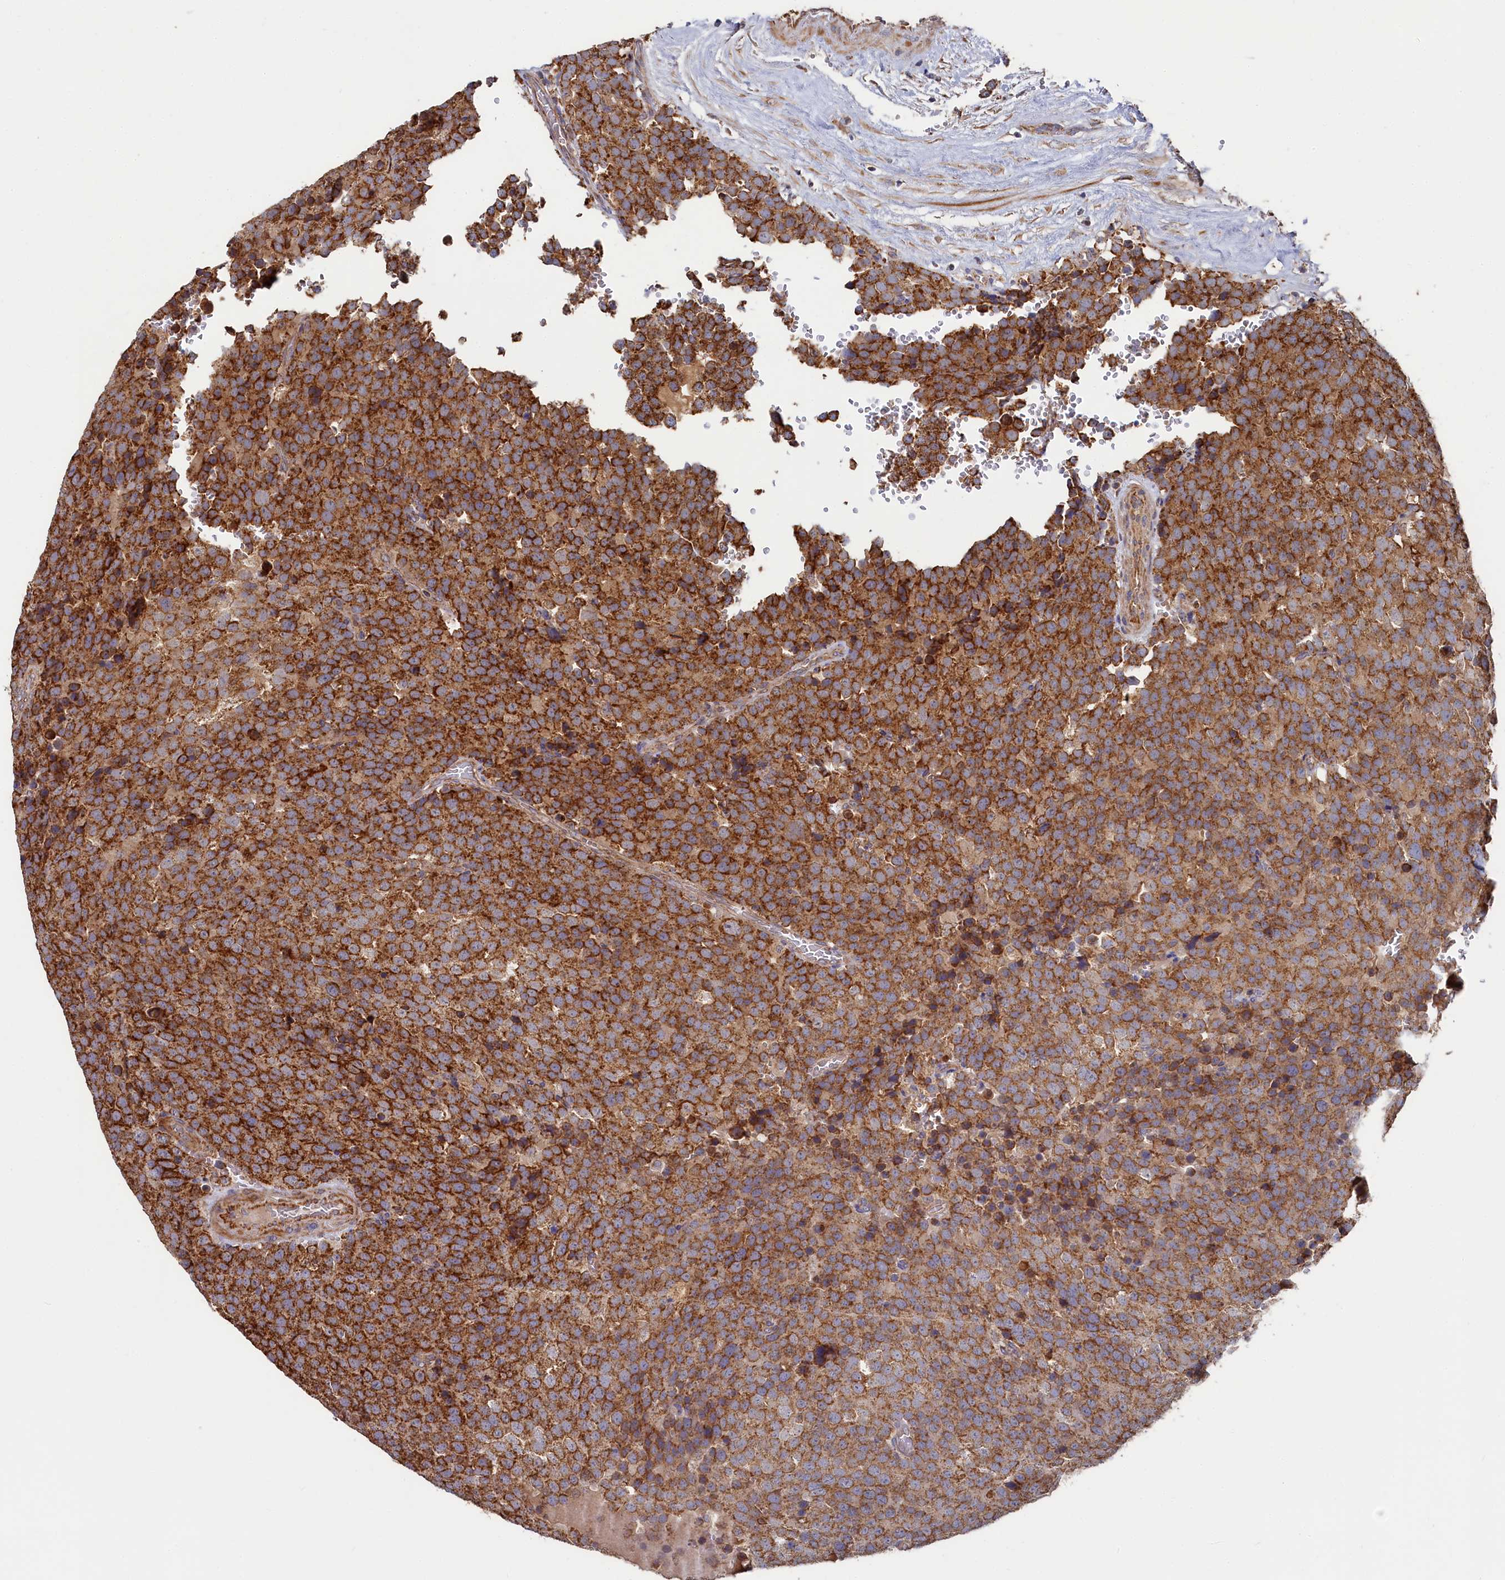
{"staining": {"intensity": "strong", "quantity": ">75%", "location": "cytoplasmic/membranous"}, "tissue": "testis cancer", "cell_type": "Tumor cells", "image_type": "cancer", "snomed": [{"axis": "morphology", "description": "Seminoma, NOS"}, {"axis": "topography", "description": "Testis"}], "caption": "Immunohistochemistry of seminoma (testis) reveals high levels of strong cytoplasmic/membranous positivity in approximately >75% of tumor cells. The staining was performed using DAB, with brown indicating positive protein expression. Nuclei are stained blue with hematoxylin.", "gene": "HAUS2", "patient": {"sex": "male", "age": 71}}